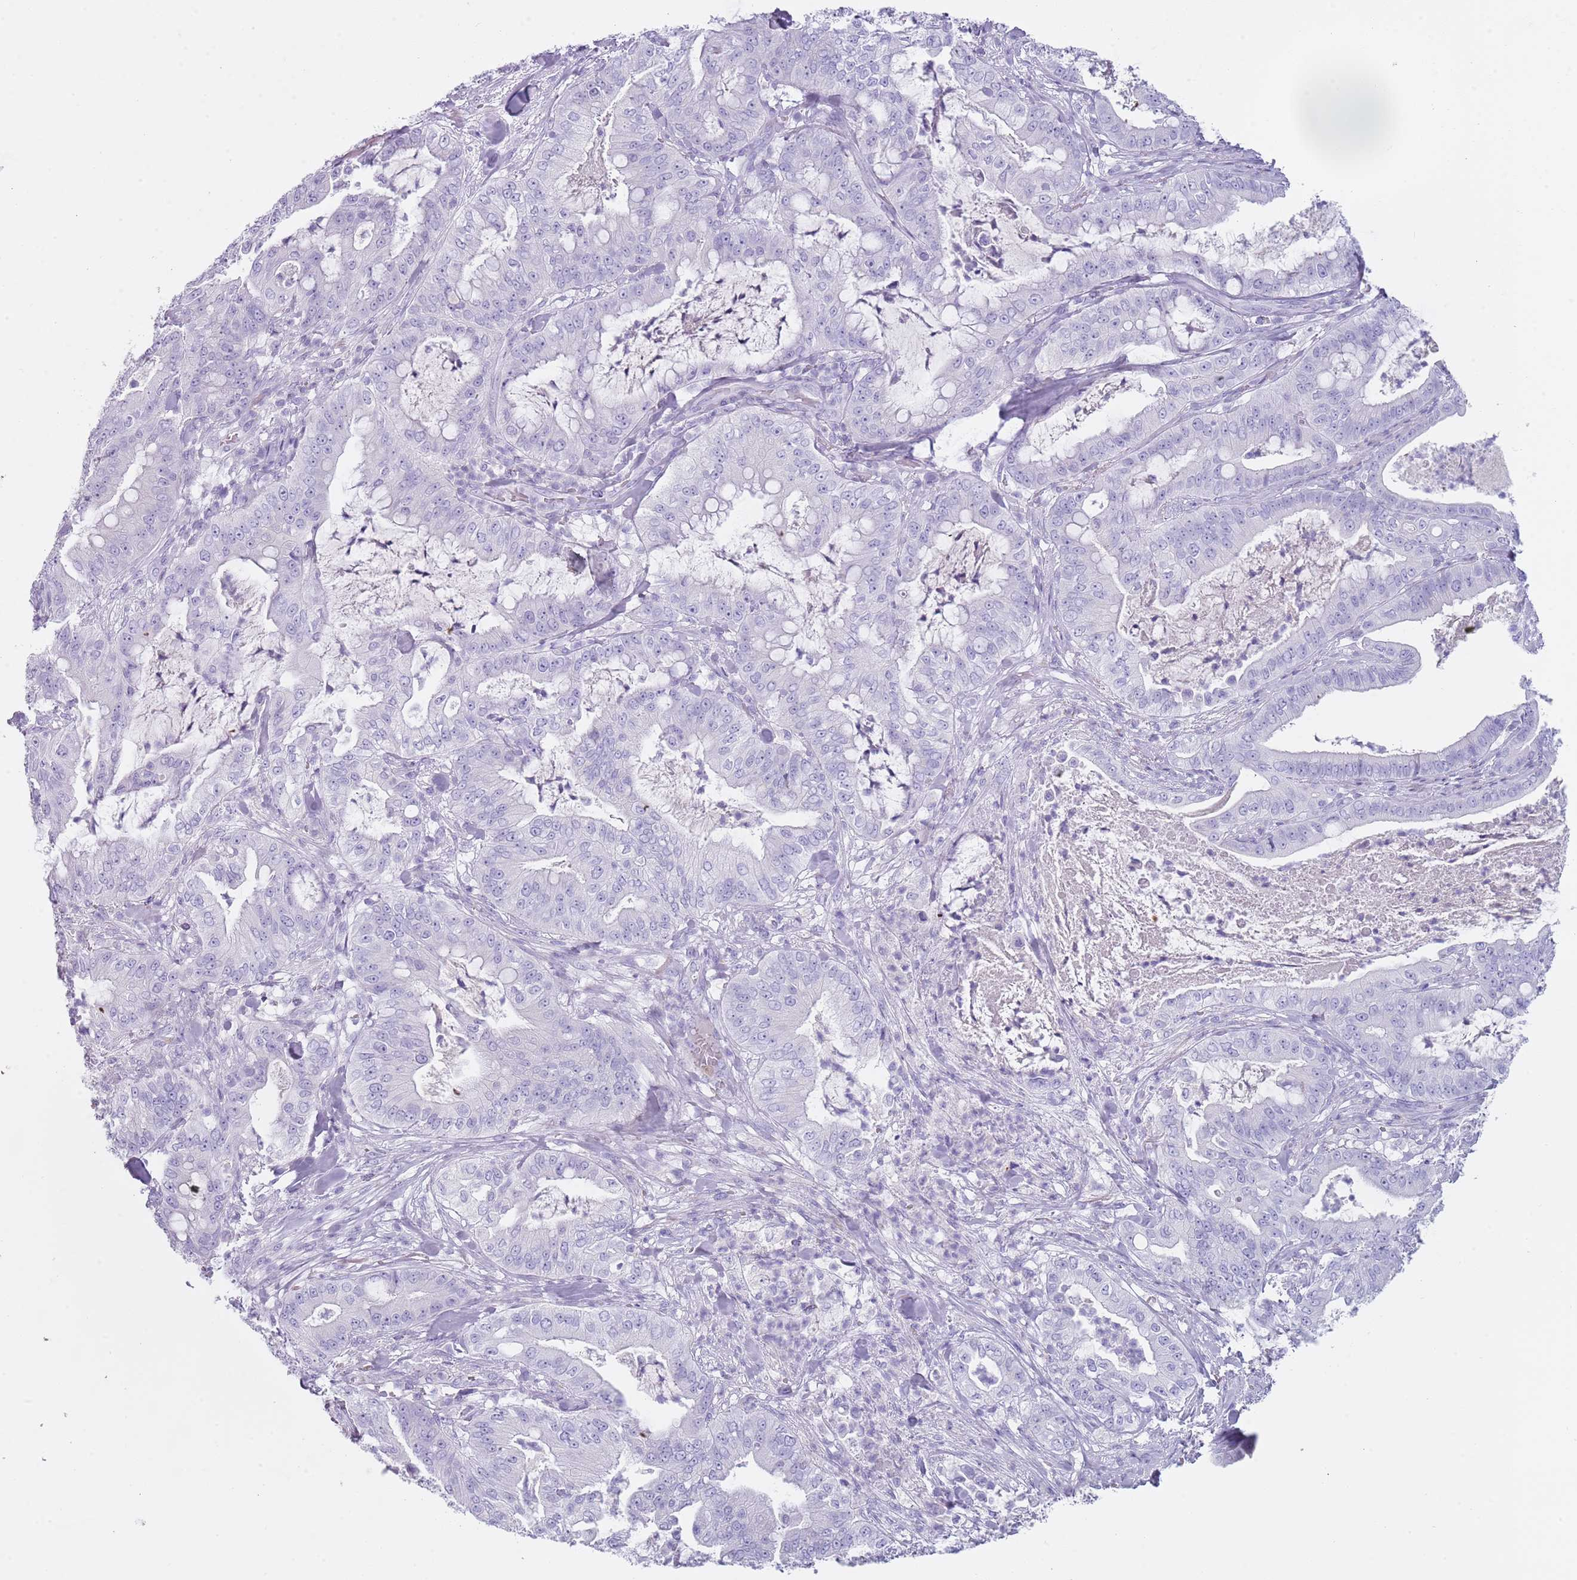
{"staining": {"intensity": "negative", "quantity": "none", "location": "none"}, "tissue": "pancreatic cancer", "cell_type": "Tumor cells", "image_type": "cancer", "snomed": [{"axis": "morphology", "description": "Adenocarcinoma, NOS"}, {"axis": "topography", "description": "Pancreas"}], "caption": "A high-resolution image shows immunohistochemistry (IHC) staining of pancreatic cancer, which shows no significant staining in tumor cells. (Immunohistochemistry, brightfield microscopy, high magnification).", "gene": "NBPF20", "patient": {"sex": "male", "age": 71}}